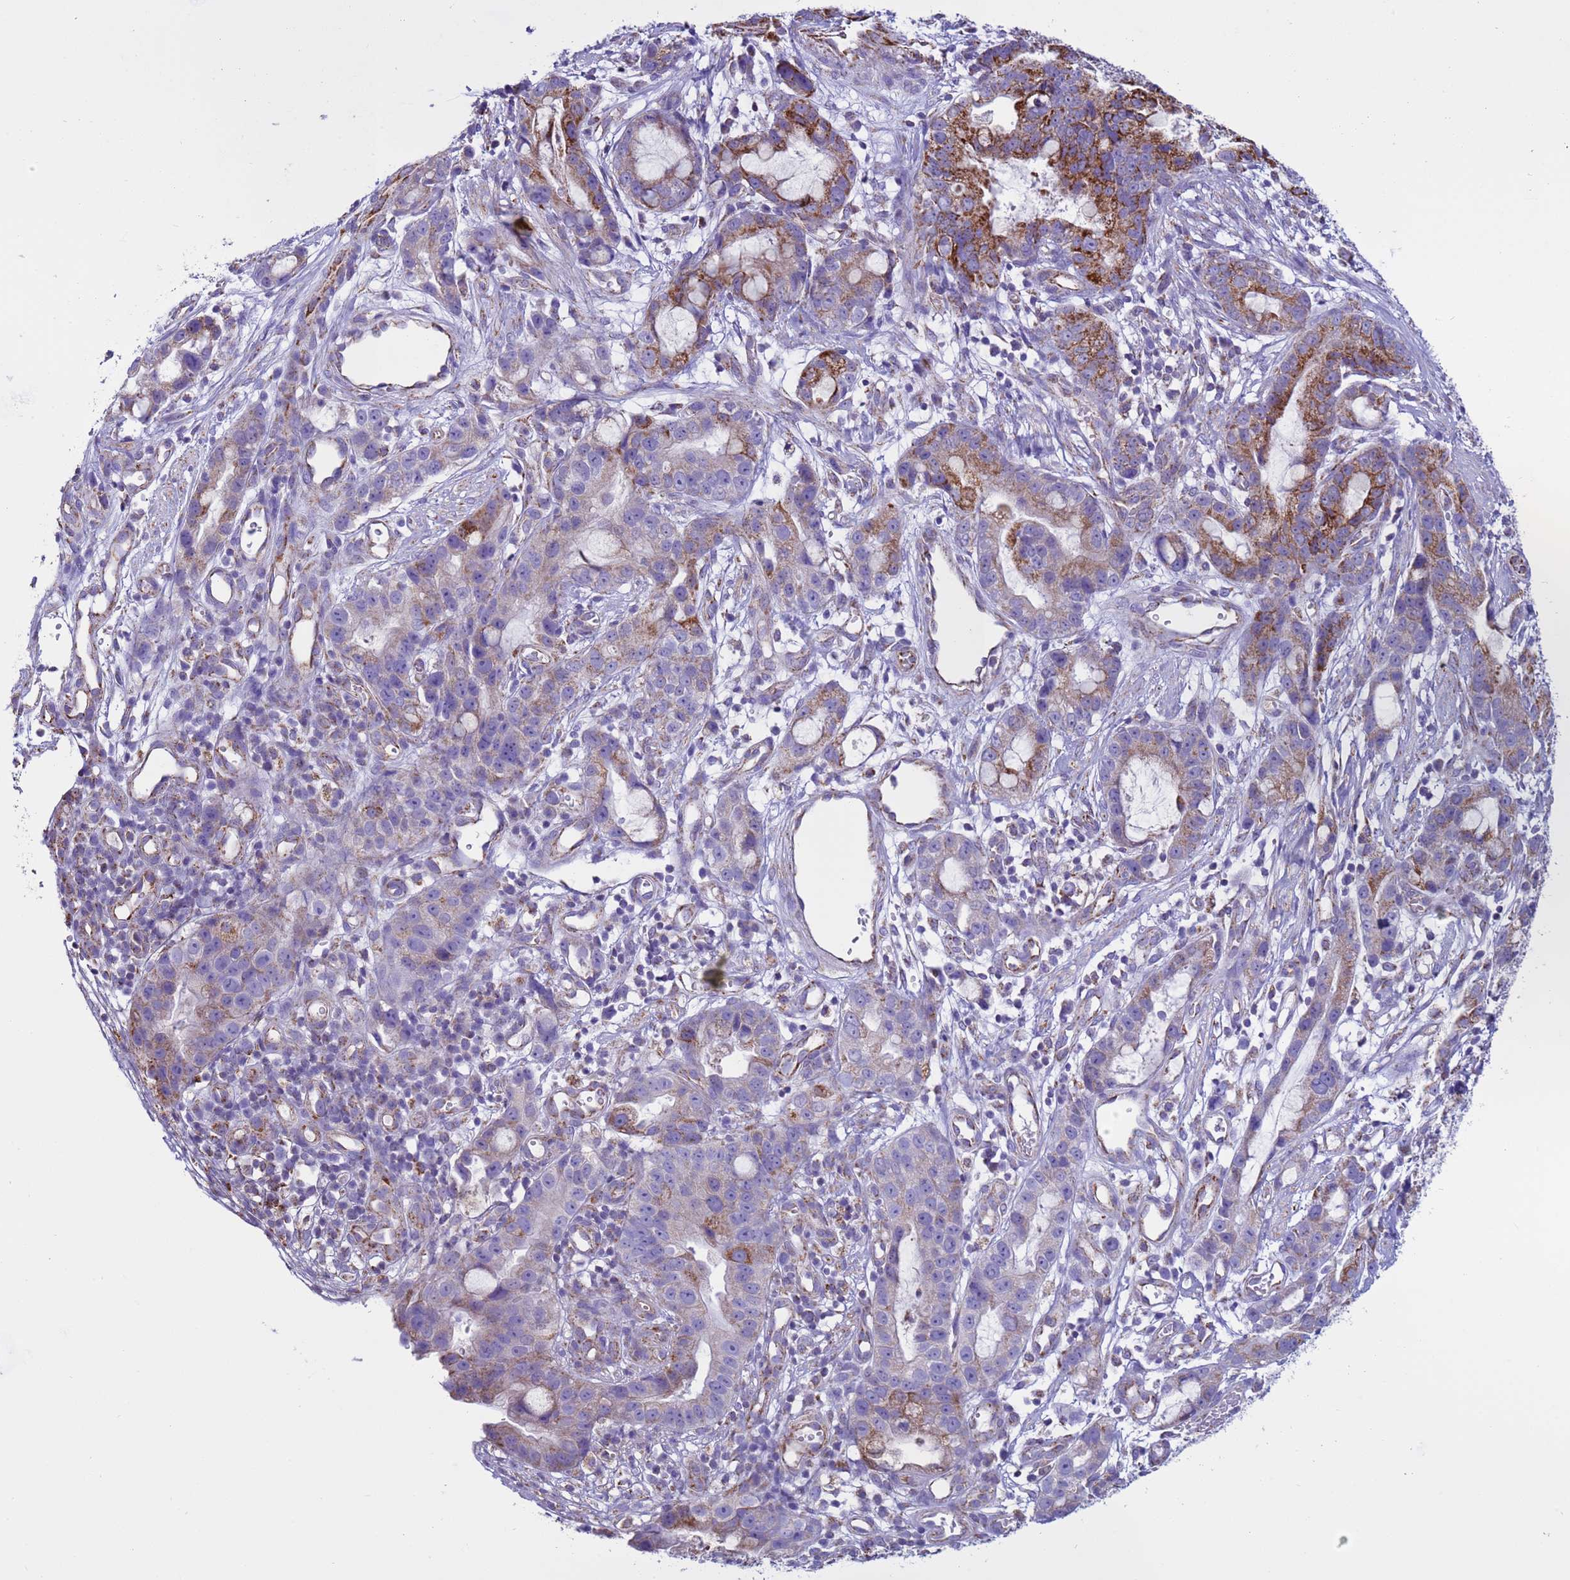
{"staining": {"intensity": "strong", "quantity": "25%-75%", "location": "cytoplasmic/membranous"}, "tissue": "stomach cancer", "cell_type": "Tumor cells", "image_type": "cancer", "snomed": [{"axis": "morphology", "description": "Adenocarcinoma, NOS"}, {"axis": "topography", "description": "Stomach"}], "caption": "Stomach adenocarcinoma tissue displays strong cytoplasmic/membranous staining in about 25%-75% of tumor cells, visualized by immunohistochemistry.", "gene": "NCALD", "patient": {"sex": "male", "age": 55}}